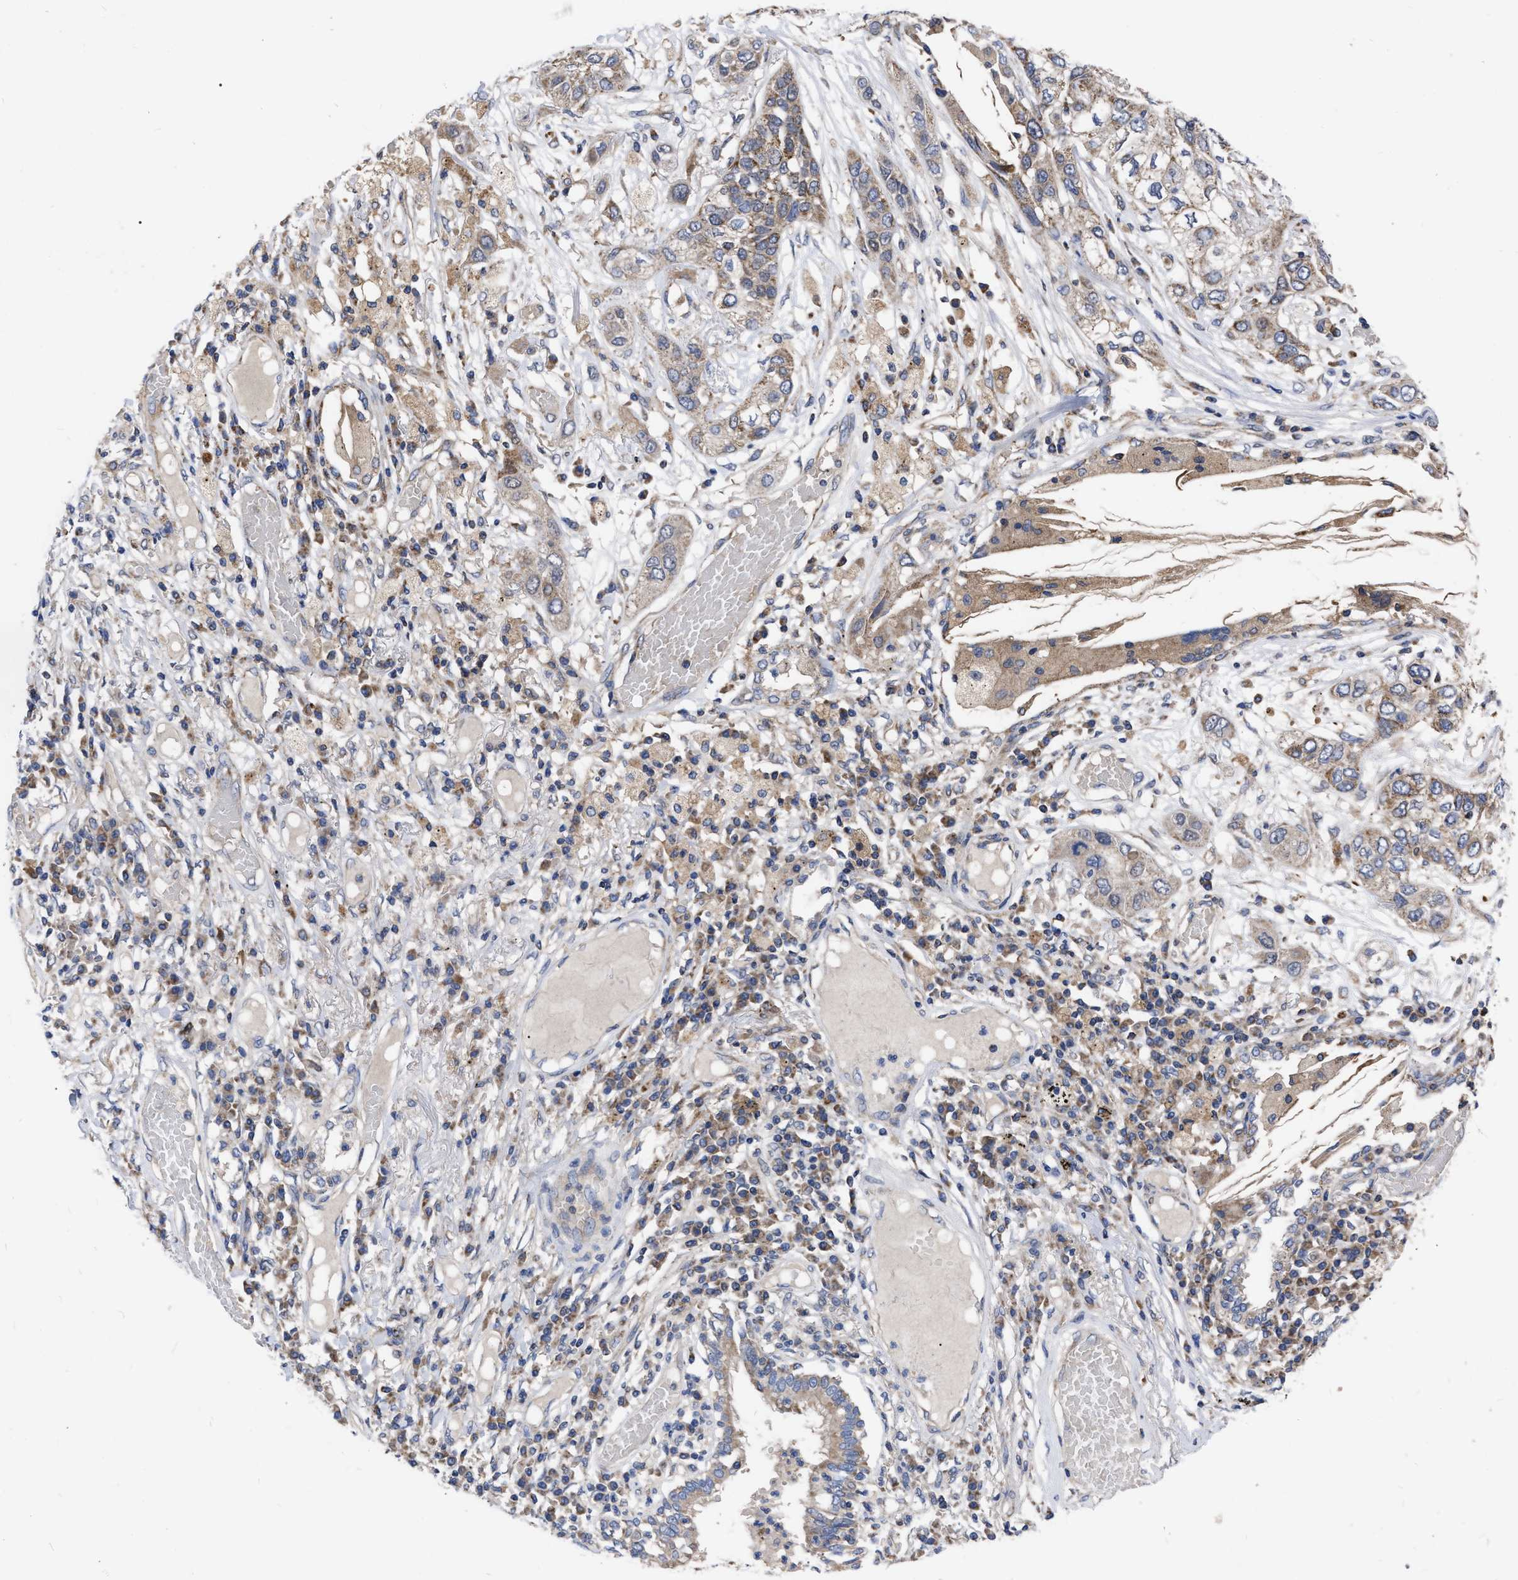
{"staining": {"intensity": "moderate", "quantity": "25%-75%", "location": "cytoplasmic/membranous"}, "tissue": "lung cancer", "cell_type": "Tumor cells", "image_type": "cancer", "snomed": [{"axis": "morphology", "description": "Squamous cell carcinoma, NOS"}, {"axis": "topography", "description": "Lung"}], "caption": "DAB immunohistochemical staining of lung cancer displays moderate cytoplasmic/membranous protein positivity in approximately 25%-75% of tumor cells. (Brightfield microscopy of DAB IHC at high magnification).", "gene": "CDKN2C", "patient": {"sex": "male", "age": 71}}